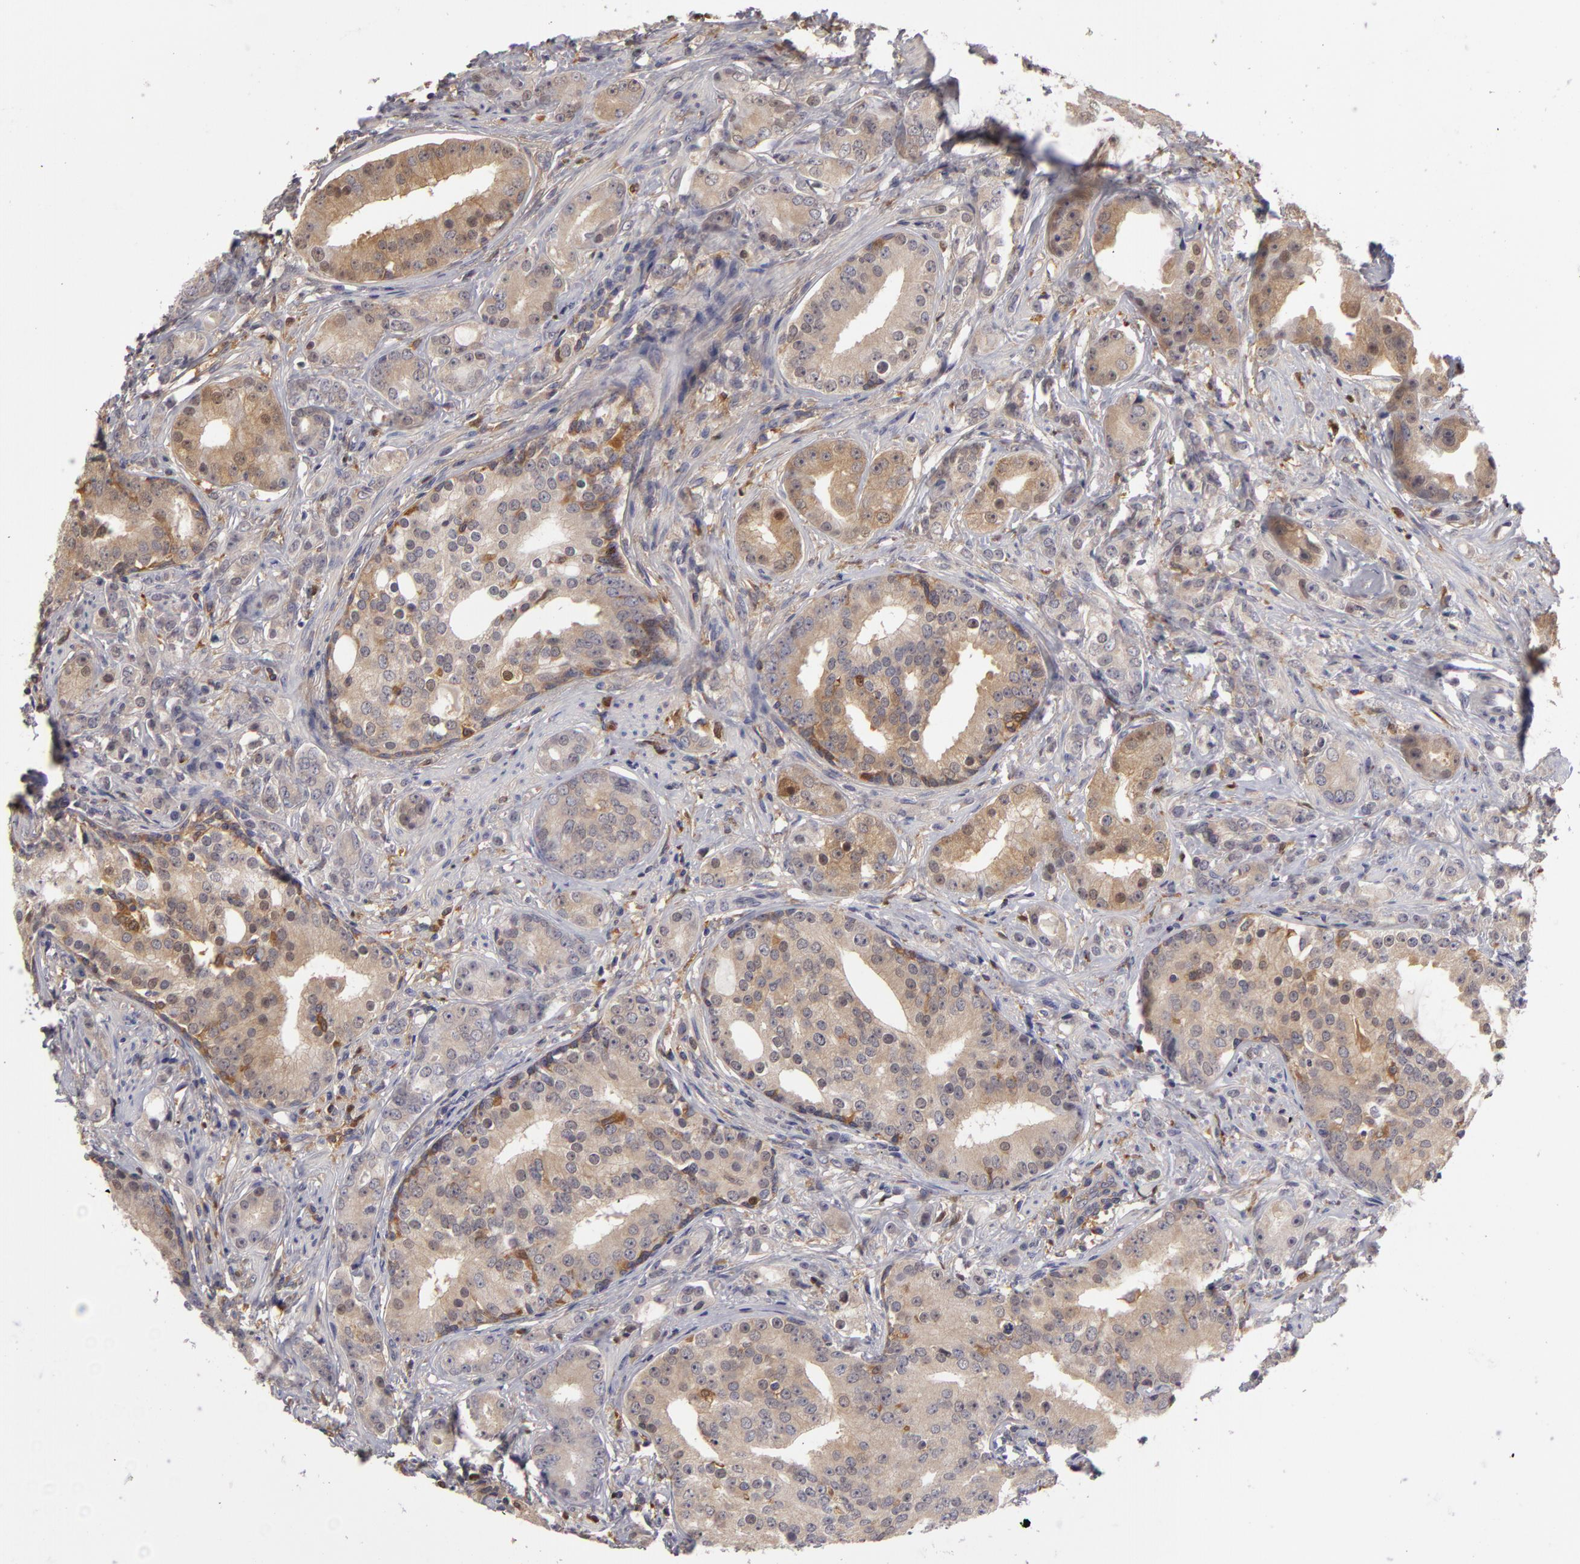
{"staining": {"intensity": "negative", "quantity": "none", "location": "none"}, "tissue": "prostate cancer", "cell_type": "Tumor cells", "image_type": "cancer", "snomed": [{"axis": "morphology", "description": "Adenocarcinoma, Medium grade"}, {"axis": "topography", "description": "Prostate"}], "caption": "This is an immunohistochemistry histopathology image of human prostate adenocarcinoma (medium-grade). There is no positivity in tumor cells.", "gene": "GNPDA1", "patient": {"sex": "male", "age": 59}}